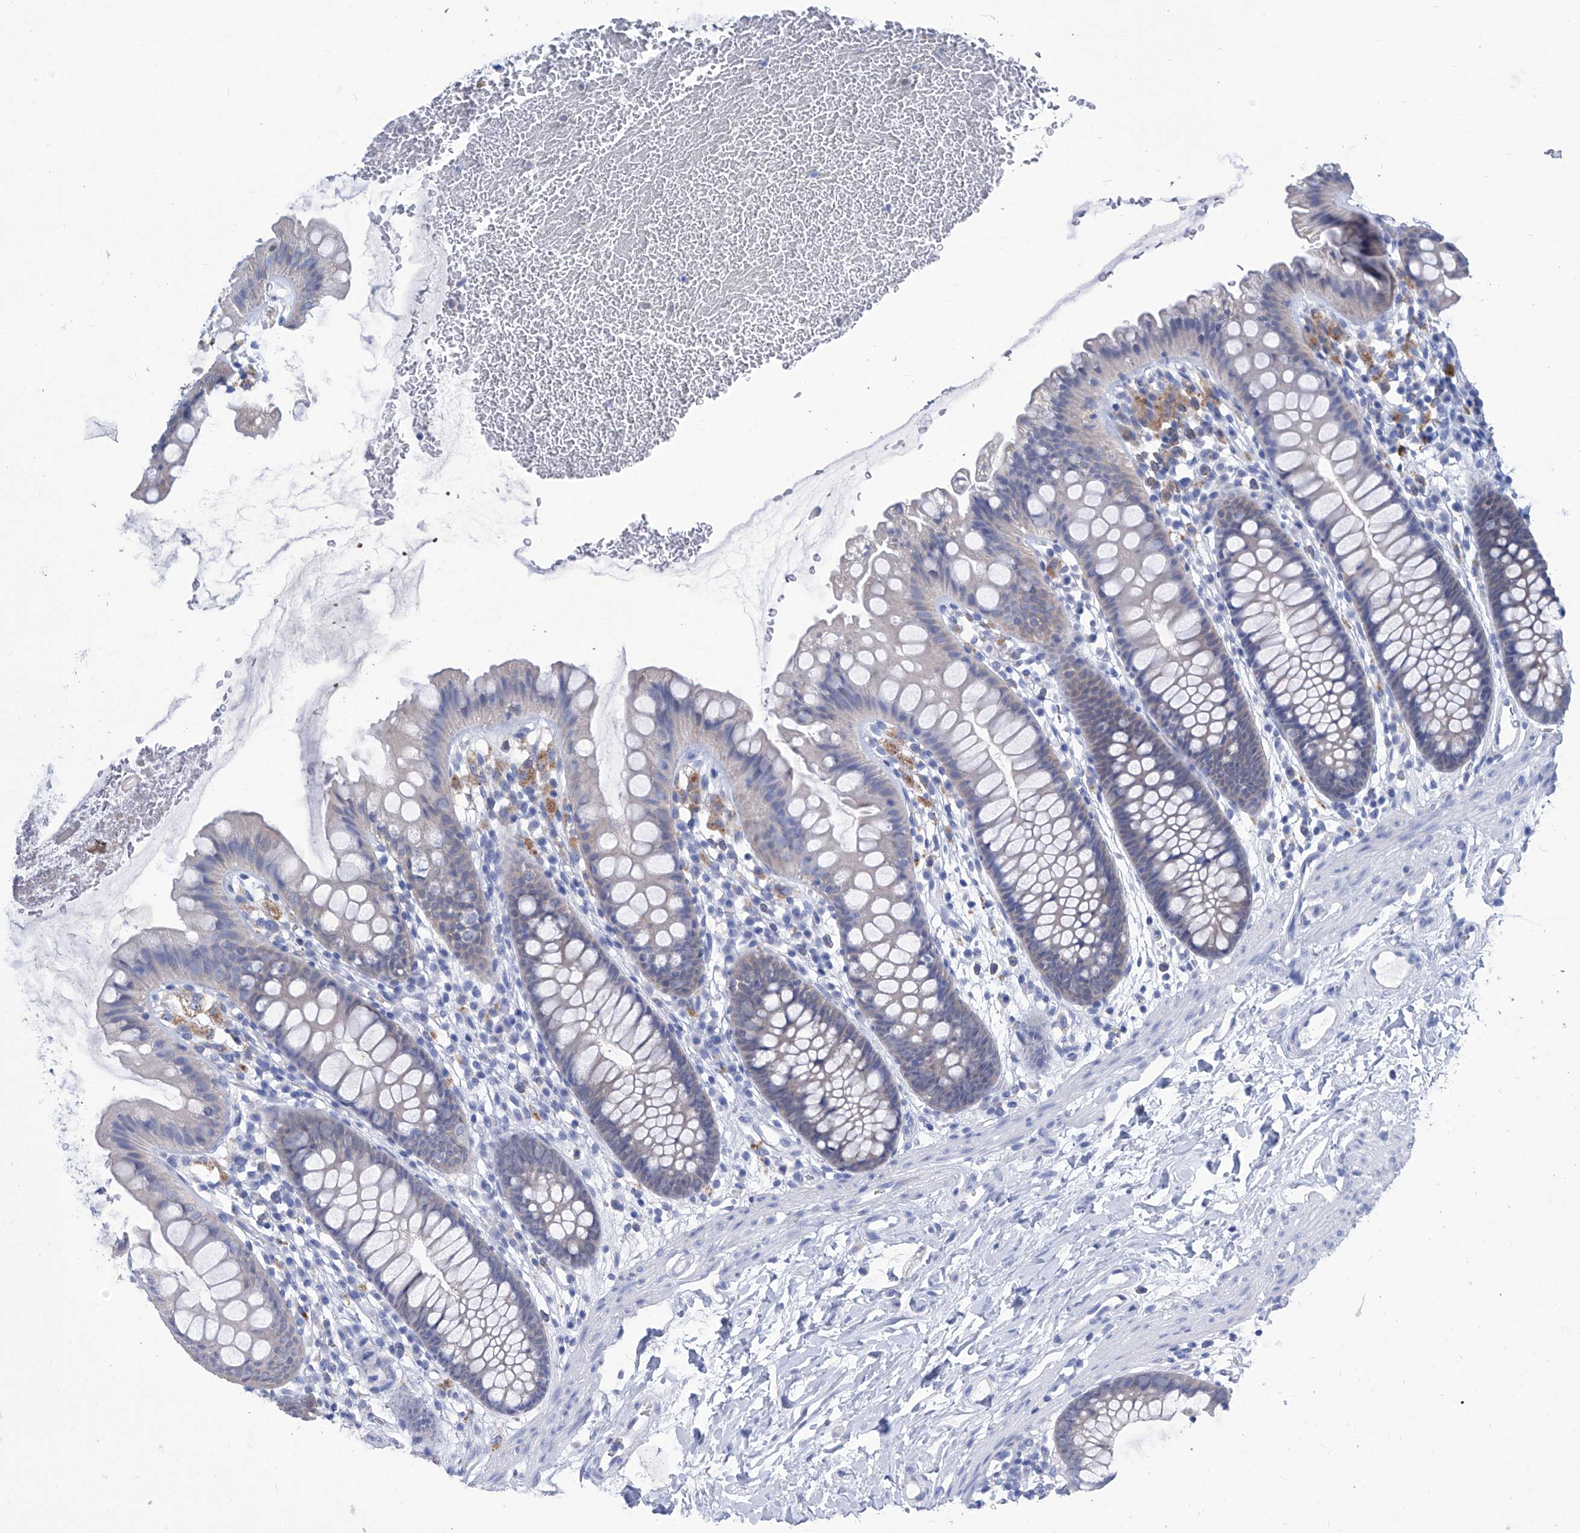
{"staining": {"intensity": "negative", "quantity": "none", "location": "none"}, "tissue": "colon", "cell_type": "Endothelial cells", "image_type": "normal", "snomed": [{"axis": "morphology", "description": "Normal tissue, NOS"}, {"axis": "topography", "description": "Colon"}], "caption": "IHC of unremarkable human colon shows no expression in endothelial cells. The staining is performed using DAB (3,3'-diaminobenzidine) brown chromogen with nuclei counter-stained in using hematoxylin.", "gene": "IMPA2", "patient": {"sex": "female", "age": 62}}